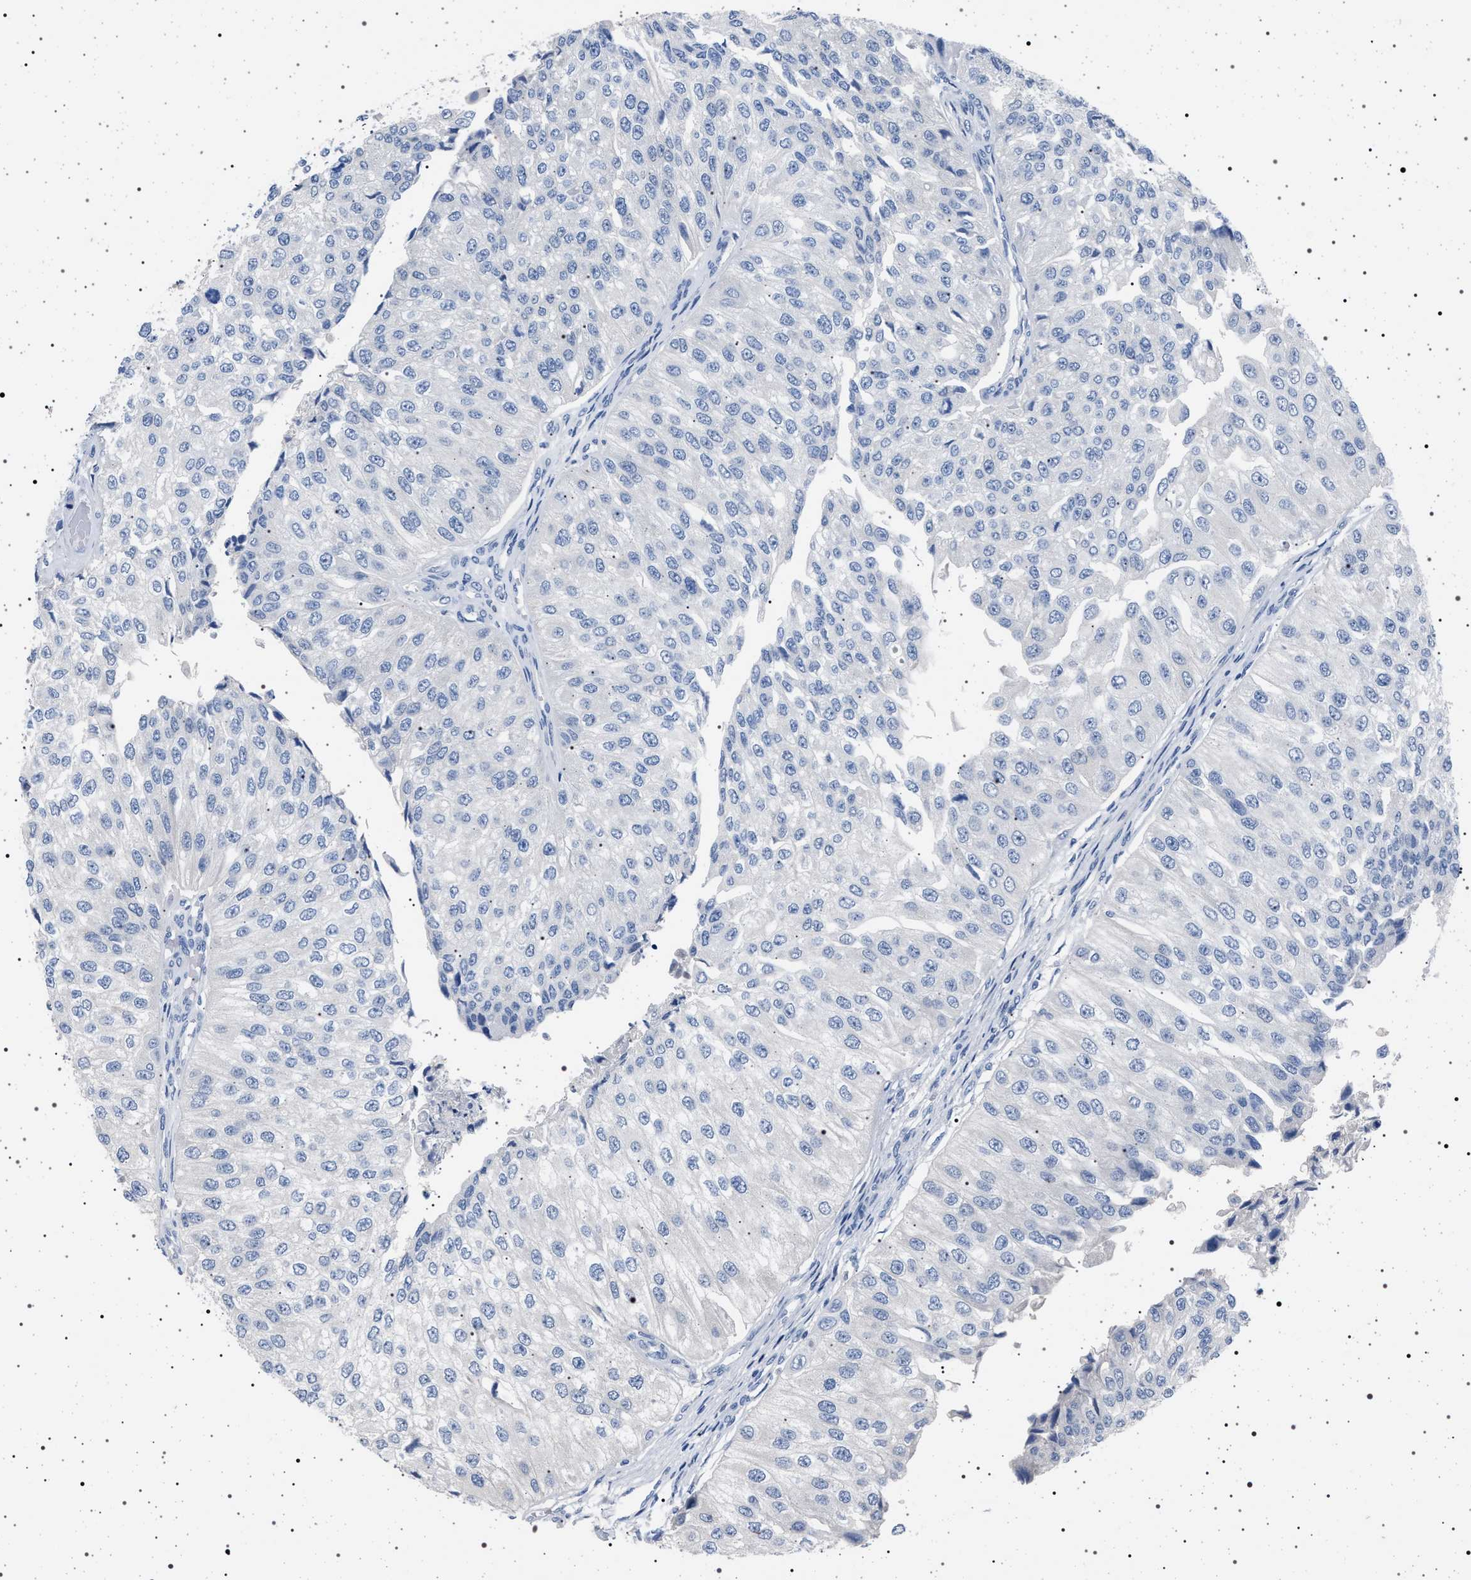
{"staining": {"intensity": "negative", "quantity": "none", "location": "none"}, "tissue": "urothelial cancer", "cell_type": "Tumor cells", "image_type": "cancer", "snomed": [{"axis": "morphology", "description": "Urothelial carcinoma, High grade"}, {"axis": "topography", "description": "Kidney"}, {"axis": "topography", "description": "Urinary bladder"}], "caption": "High magnification brightfield microscopy of high-grade urothelial carcinoma stained with DAB (brown) and counterstained with hematoxylin (blue): tumor cells show no significant positivity.", "gene": "NAT9", "patient": {"sex": "male", "age": 77}}